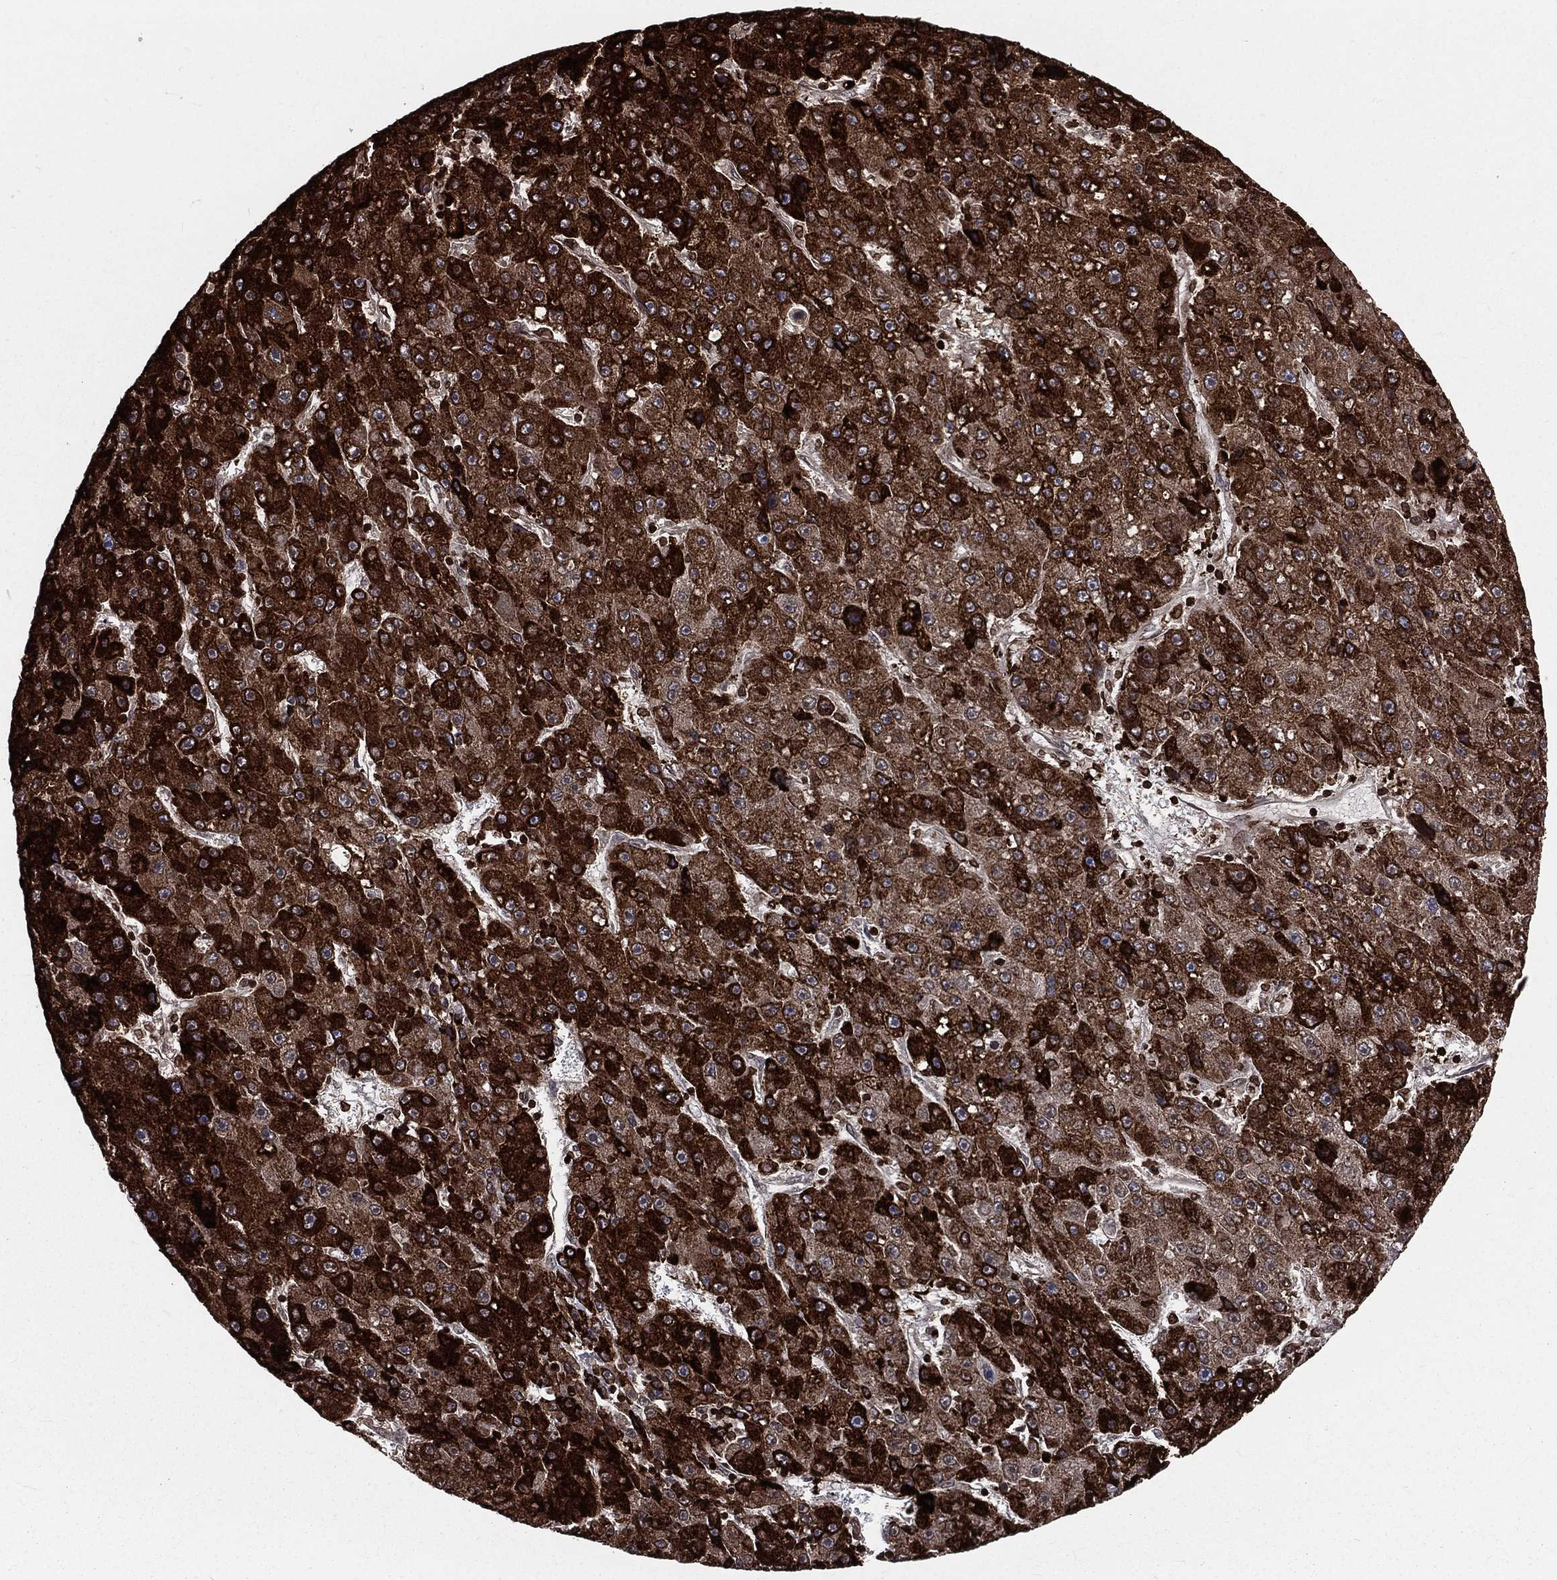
{"staining": {"intensity": "strong", "quantity": ">75%", "location": "cytoplasmic/membranous"}, "tissue": "liver cancer", "cell_type": "Tumor cells", "image_type": "cancer", "snomed": [{"axis": "morphology", "description": "Carcinoma, Hepatocellular, NOS"}, {"axis": "topography", "description": "Liver"}], "caption": "Immunohistochemistry (DAB (3,3'-diaminobenzidine)) staining of human liver cancer exhibits strong cytoplasmic/membranous protein expression in approximately >75% of tumor cells.", "gene": "LBR", "patient": {"sex": "male", "age": 67}}